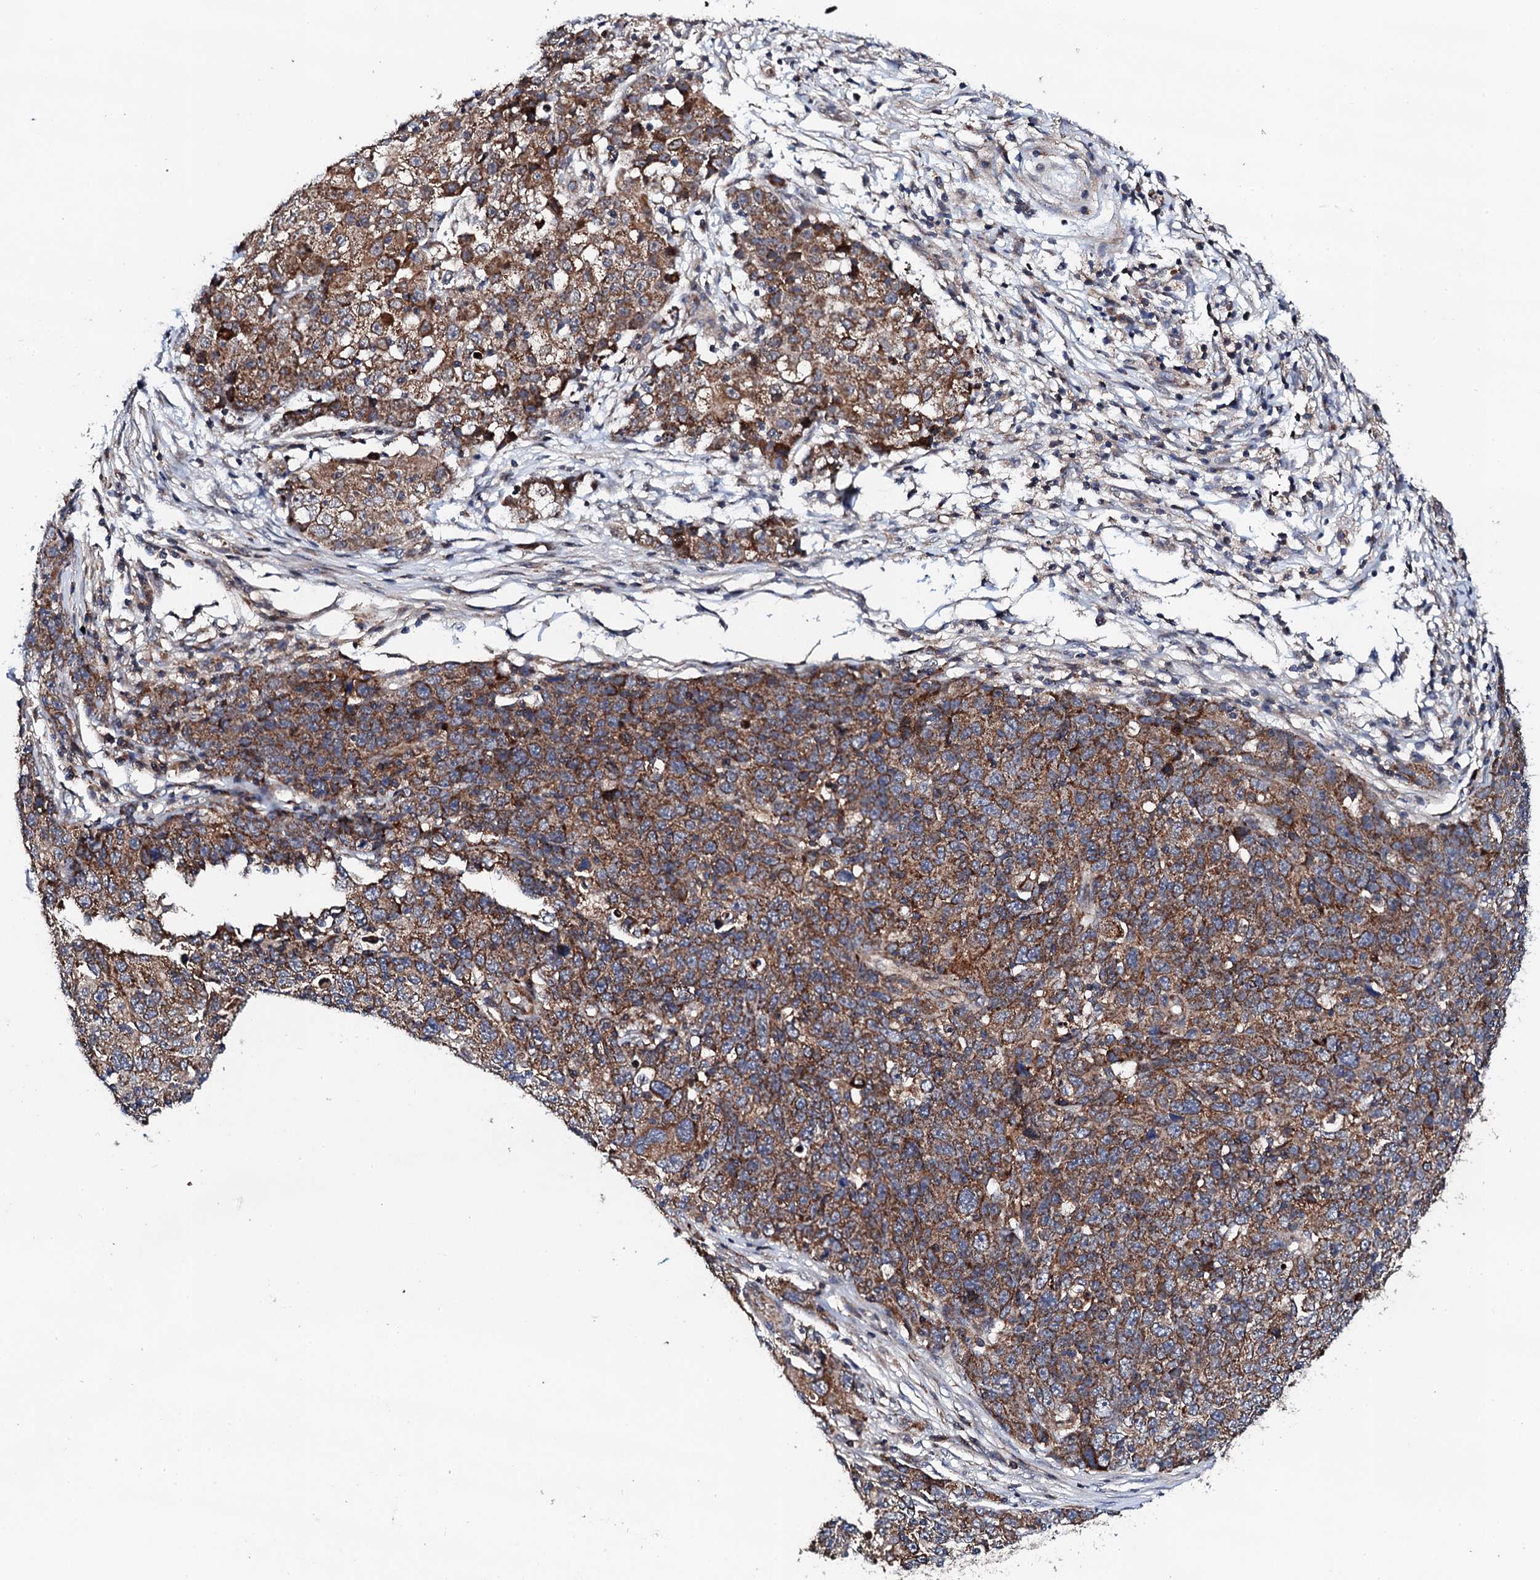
{"staining": {"intensity": "moderate", "quantity": ">75%", "location": "cytoplasmic/membranous"}, "tissue": "ovarian cancer", "cell_type": "Tumor cells", "image_type": "cancer", "snomed": [{"axis": "morphology", "description": "Carcinoma, endometroid"}, {"axis": "topography", "description": "Ovary"}], "caption": "High-magnification brightfield microscopy of ovarian cancer (endometroid carcinoma) stained with DAB (brown) and counterstained with hematoxylin (blue). tumor cells exhibit moderate cytoplasmic/membranous expression is present in about>75% of cells.", "gene": "COG4", "patient": {"sex": "female", "age": 42}}